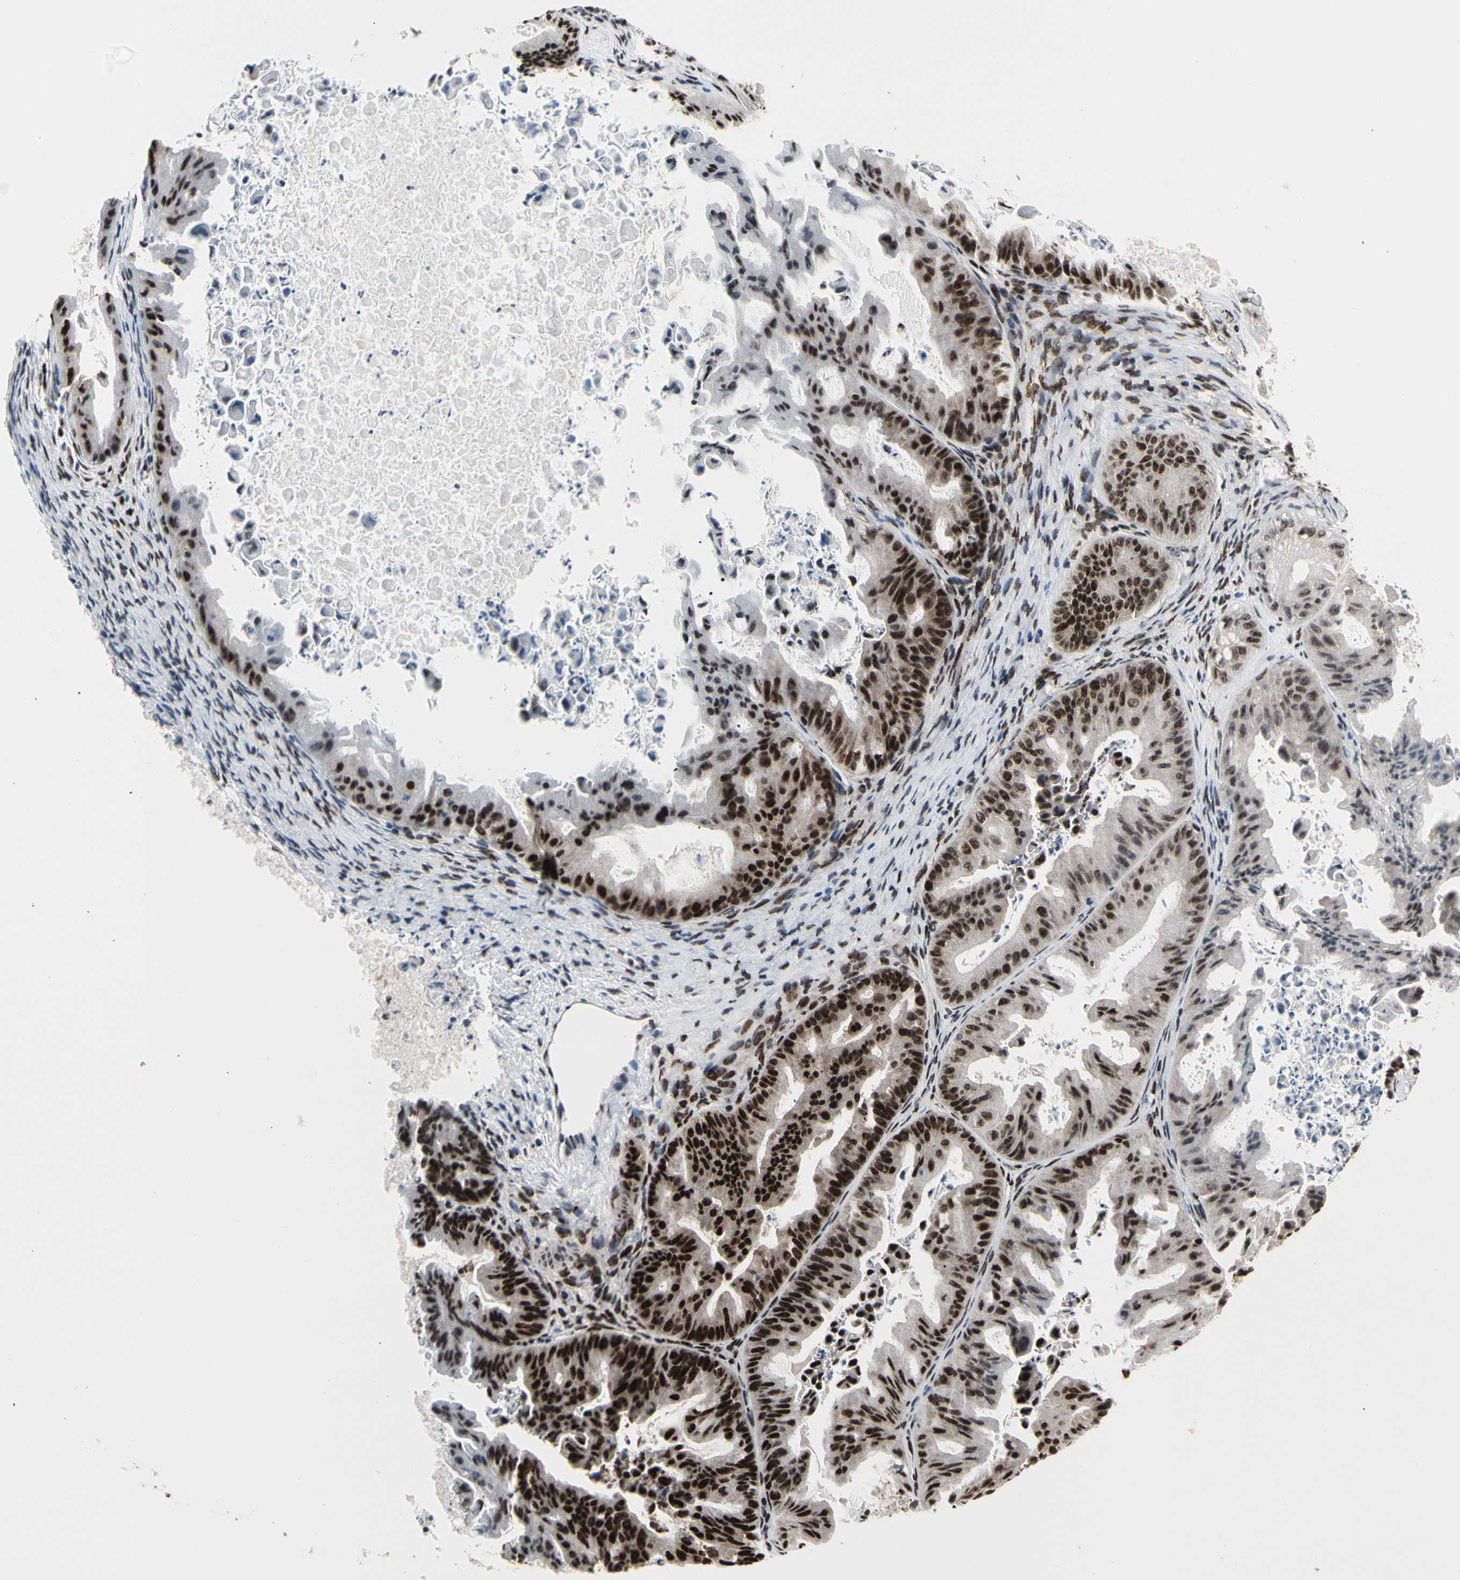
{"staining": {"intensity": "strong", "quantity": ">75%", "location": "nuclear"}, "tissue": "ovarian cancer", "cell_type": "Tumor cells", "image_type": "cancer", "snomed": [{"axis": "morphology", "description": "Cystadenocarcinoma, mucinous, NOS"}, {"axis": "topography", "description": "Ovary"}], "caption": "Immunohistochemical staining of ovarian cancer reveals high levels of strong nuclear protein staining in approximately >75% of tumor cells.", "gene": "SRSF11", "patient": {"sex": "female", "age": 37}}